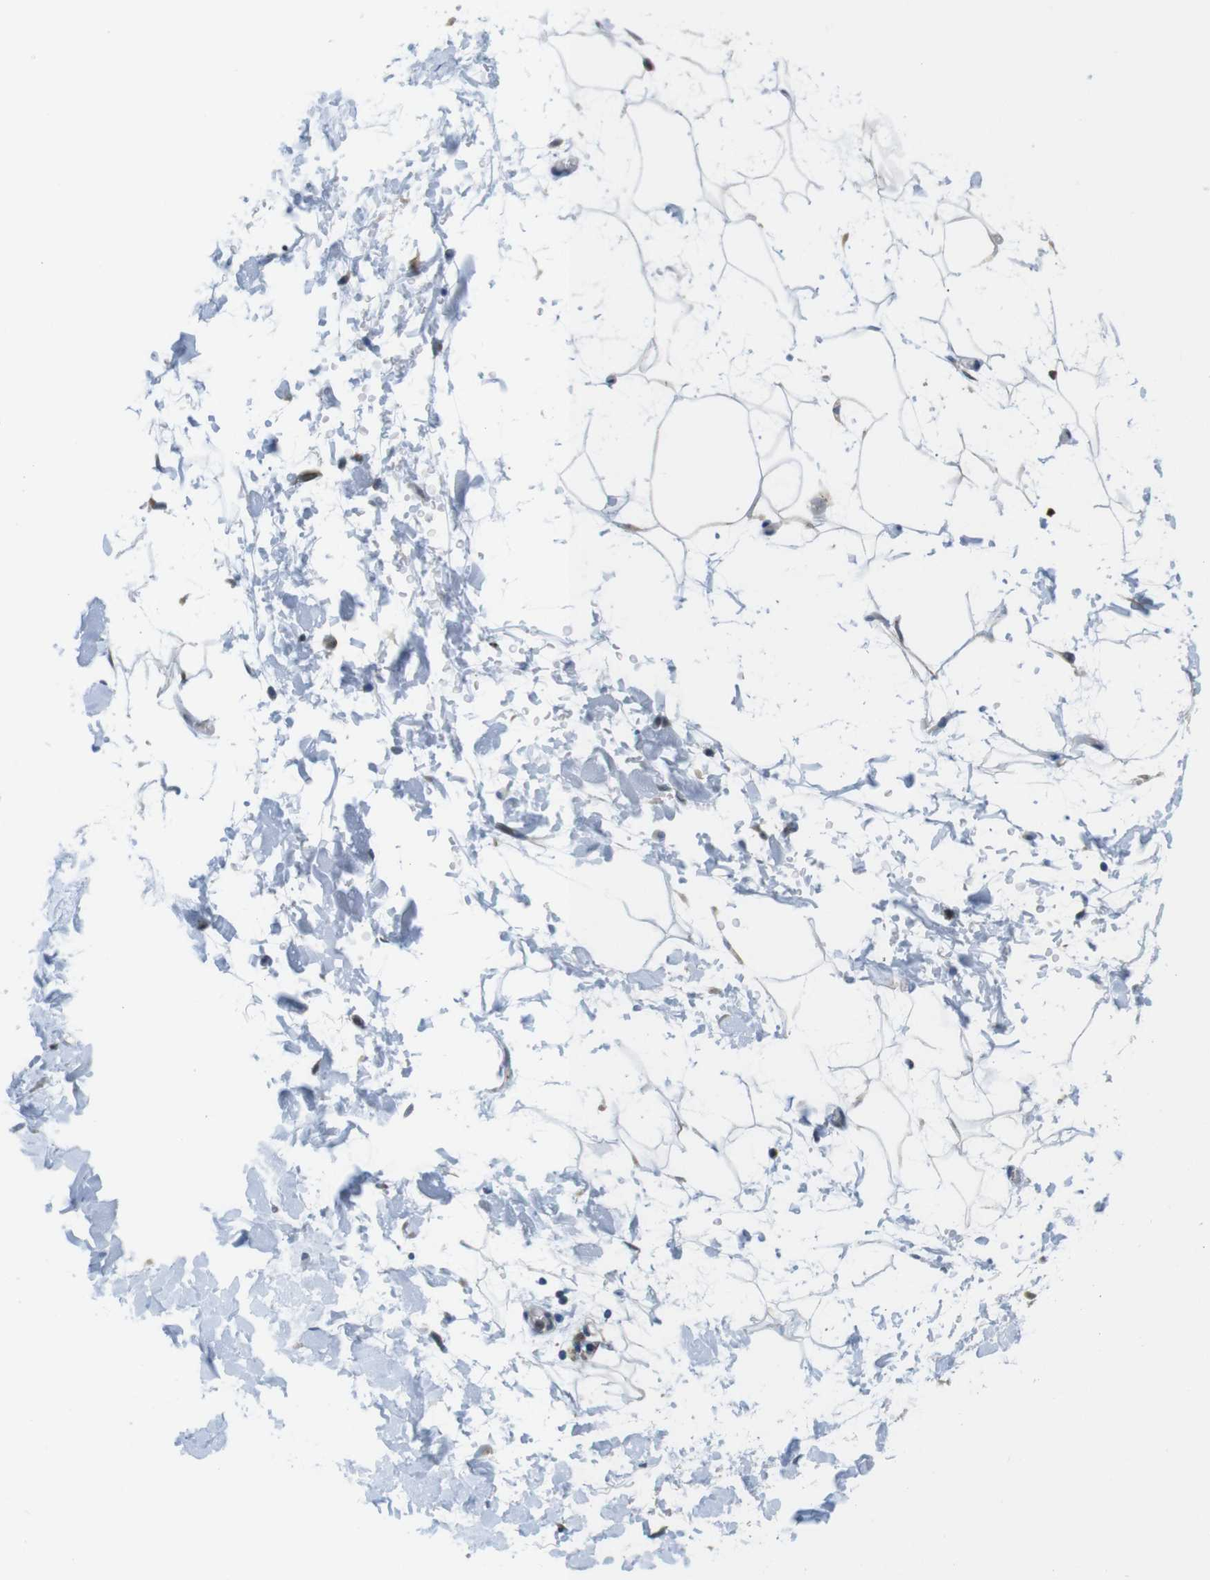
{"staining": {"intensity": "negative", "quantity": "none", "location": "none"}, "tissue": "adipose tissue", "cell_type": "Adipocytes", "image_type": "normal", "snomed": [{"axis": "morphology", "description": "Normal tissue, NOS"}, {"axis": "topography", "description": "Soft tissue"}], "caption": "IHC histopathology image of unremarkable human adipose tissue stained for a protein (brown), which shows no expression in adipocytes. The staining is performed using DAB (3,3'-diaminobenzidine) brown chromogen with nuclei counter-stained in using hematoxylin.", "gene": "ZDHHC3", "patient": {"sex": "male", "age": 72}}